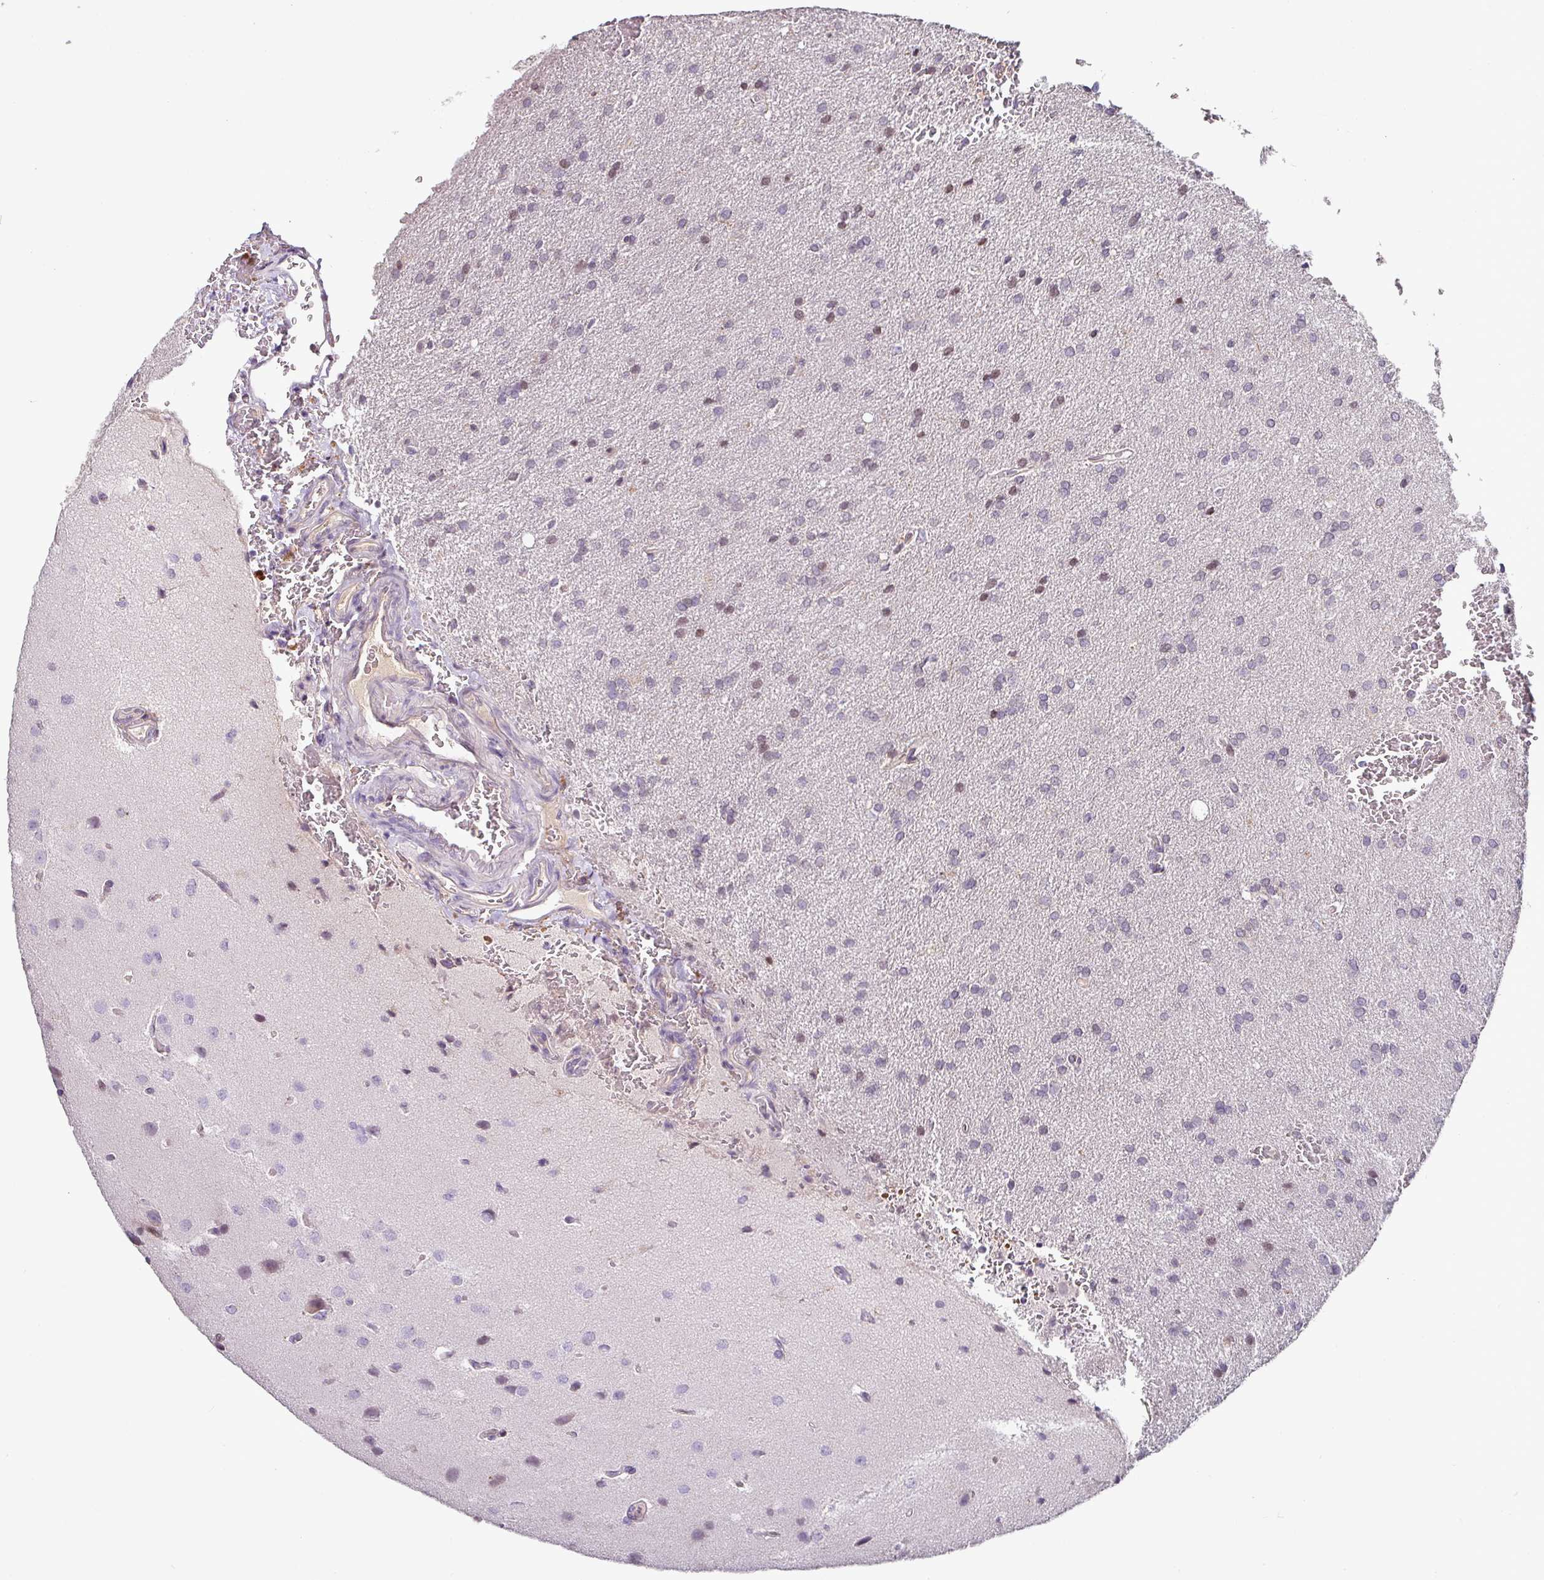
{"staining": {"intensity": "moderate", "quantity": "<25%", "location": "nuclear"}, "tissue": "glioma", "cell_type": "Tumor cells", "image_type": "cancer", "snomed": [{"axis": "morphology", "description": "Glioma, malignant, Low grade"}, {"axis": "topography", "description": "Brain"}], "caption": "Brown immunohistochemical staining in human glioma reveals moderate nuclear expression in about <25% of tumor cells.", "gene": "SLC5A10", "patient": {"sex": "female", "age": 33}}